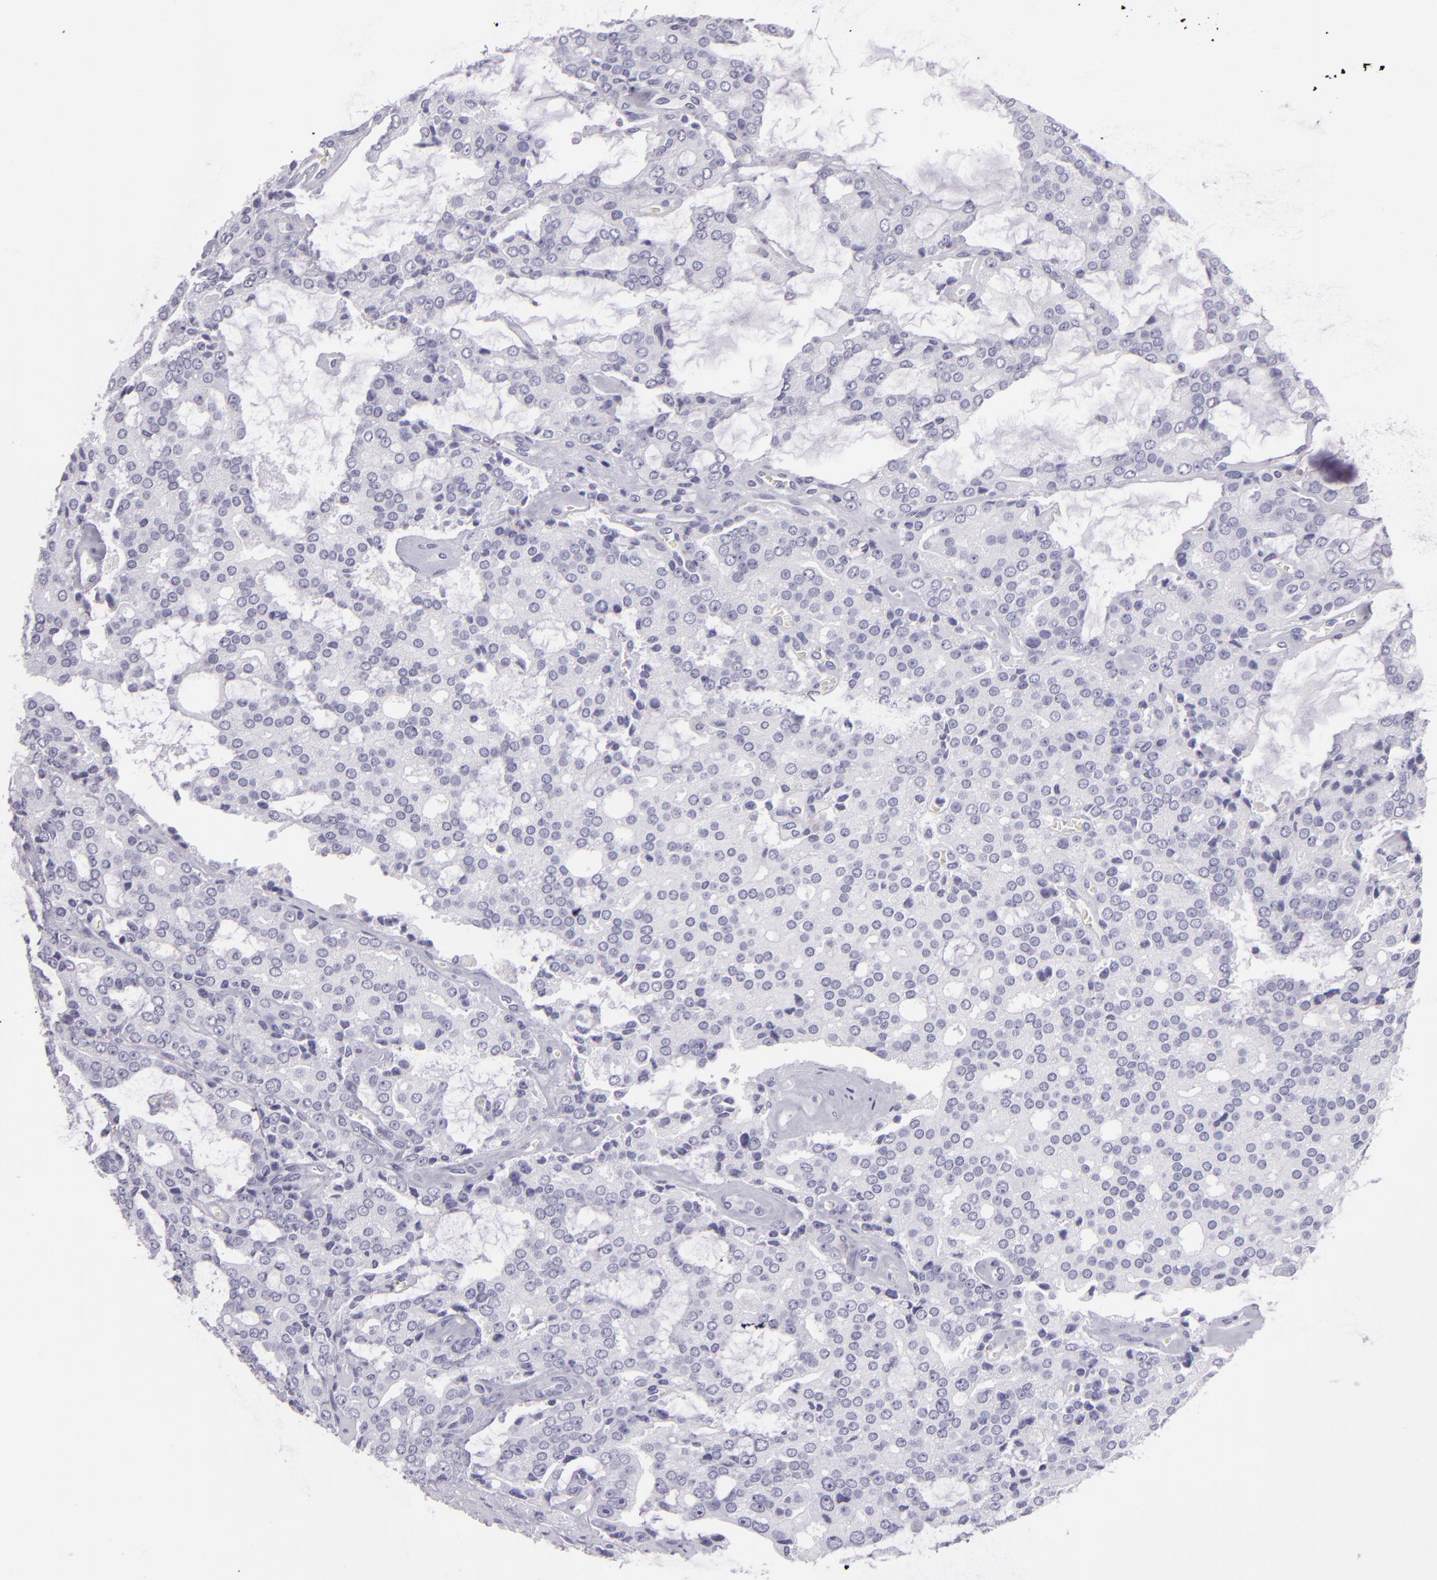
{"staining": {"intensity": "negative", "quantity": "none", "location": "none"}, "tissue": "prostate cancer", "cell_type": "Tumor cells", "image_type": "cancer", "snomed": [{"axis": "morphology", "description": "Adenocarcinoma, High grade"}, {"axis": "topography", "description": "Prostate"}], "caption": "Immunohistochemistry image of prostate adenocarcinoma (high-grade) stained for a protein (brown), which shows no staining in tumor cells.", "gene": "CR2", "patient": {"sex": "male", "age": 67}}